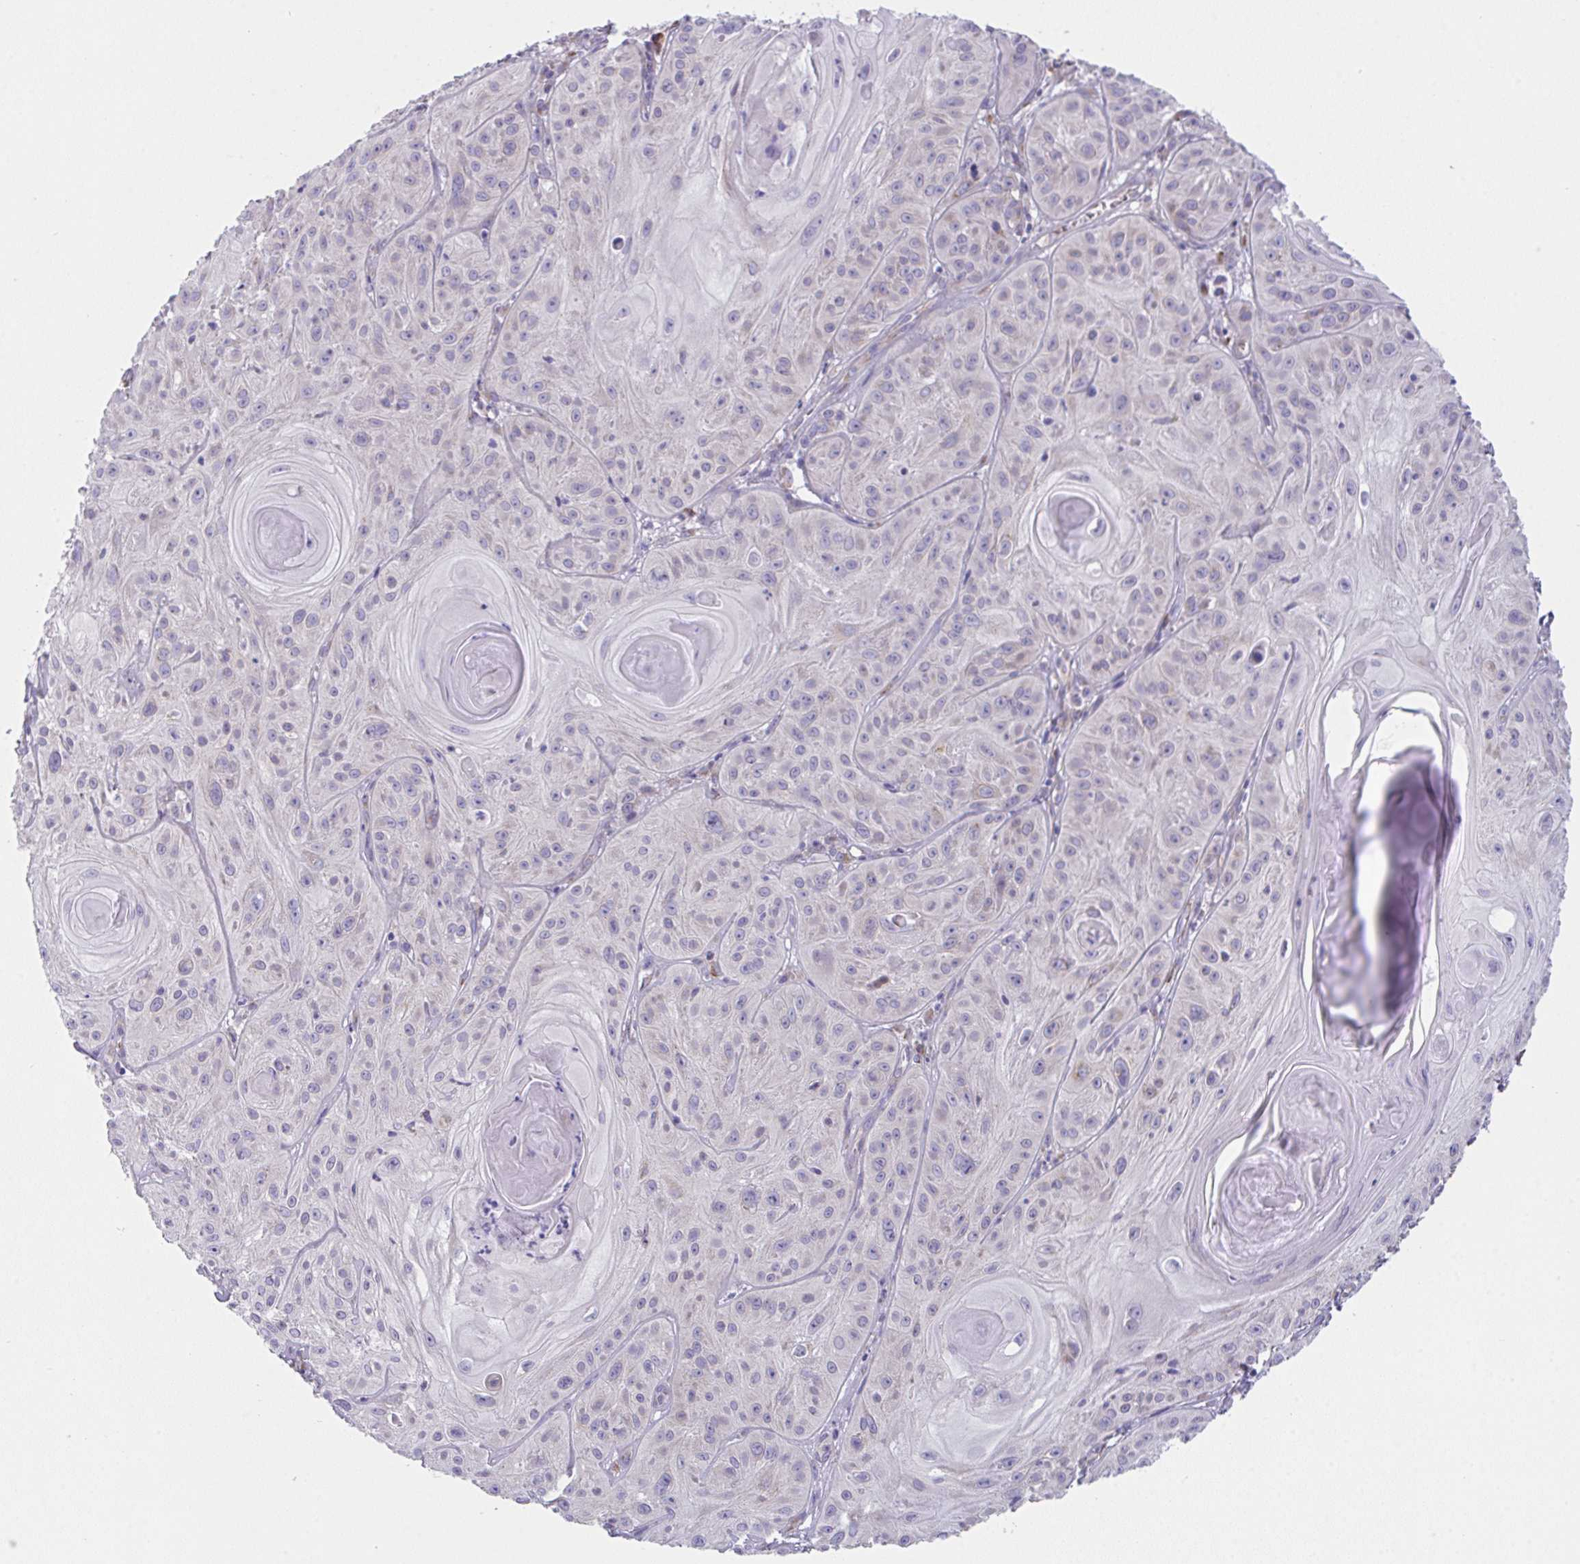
{"staining": {"intensity": "negative", "quantity": "none", "location": "none"}, "tissue": "skin cancer", "cell_type": "Tumor cells", "image_type": "cancer", "snomed": [{"axis": "morphology", "description": "Squamous cell carcinoma, NOS"}, {"axis": "topography", "description": "Skin"}], "caption": "Protein analysis of skin cancer demonstrates no significant staining in tumor cells.", "gene": "MIA3", "patient": {"sex": "male", "age": 85}}